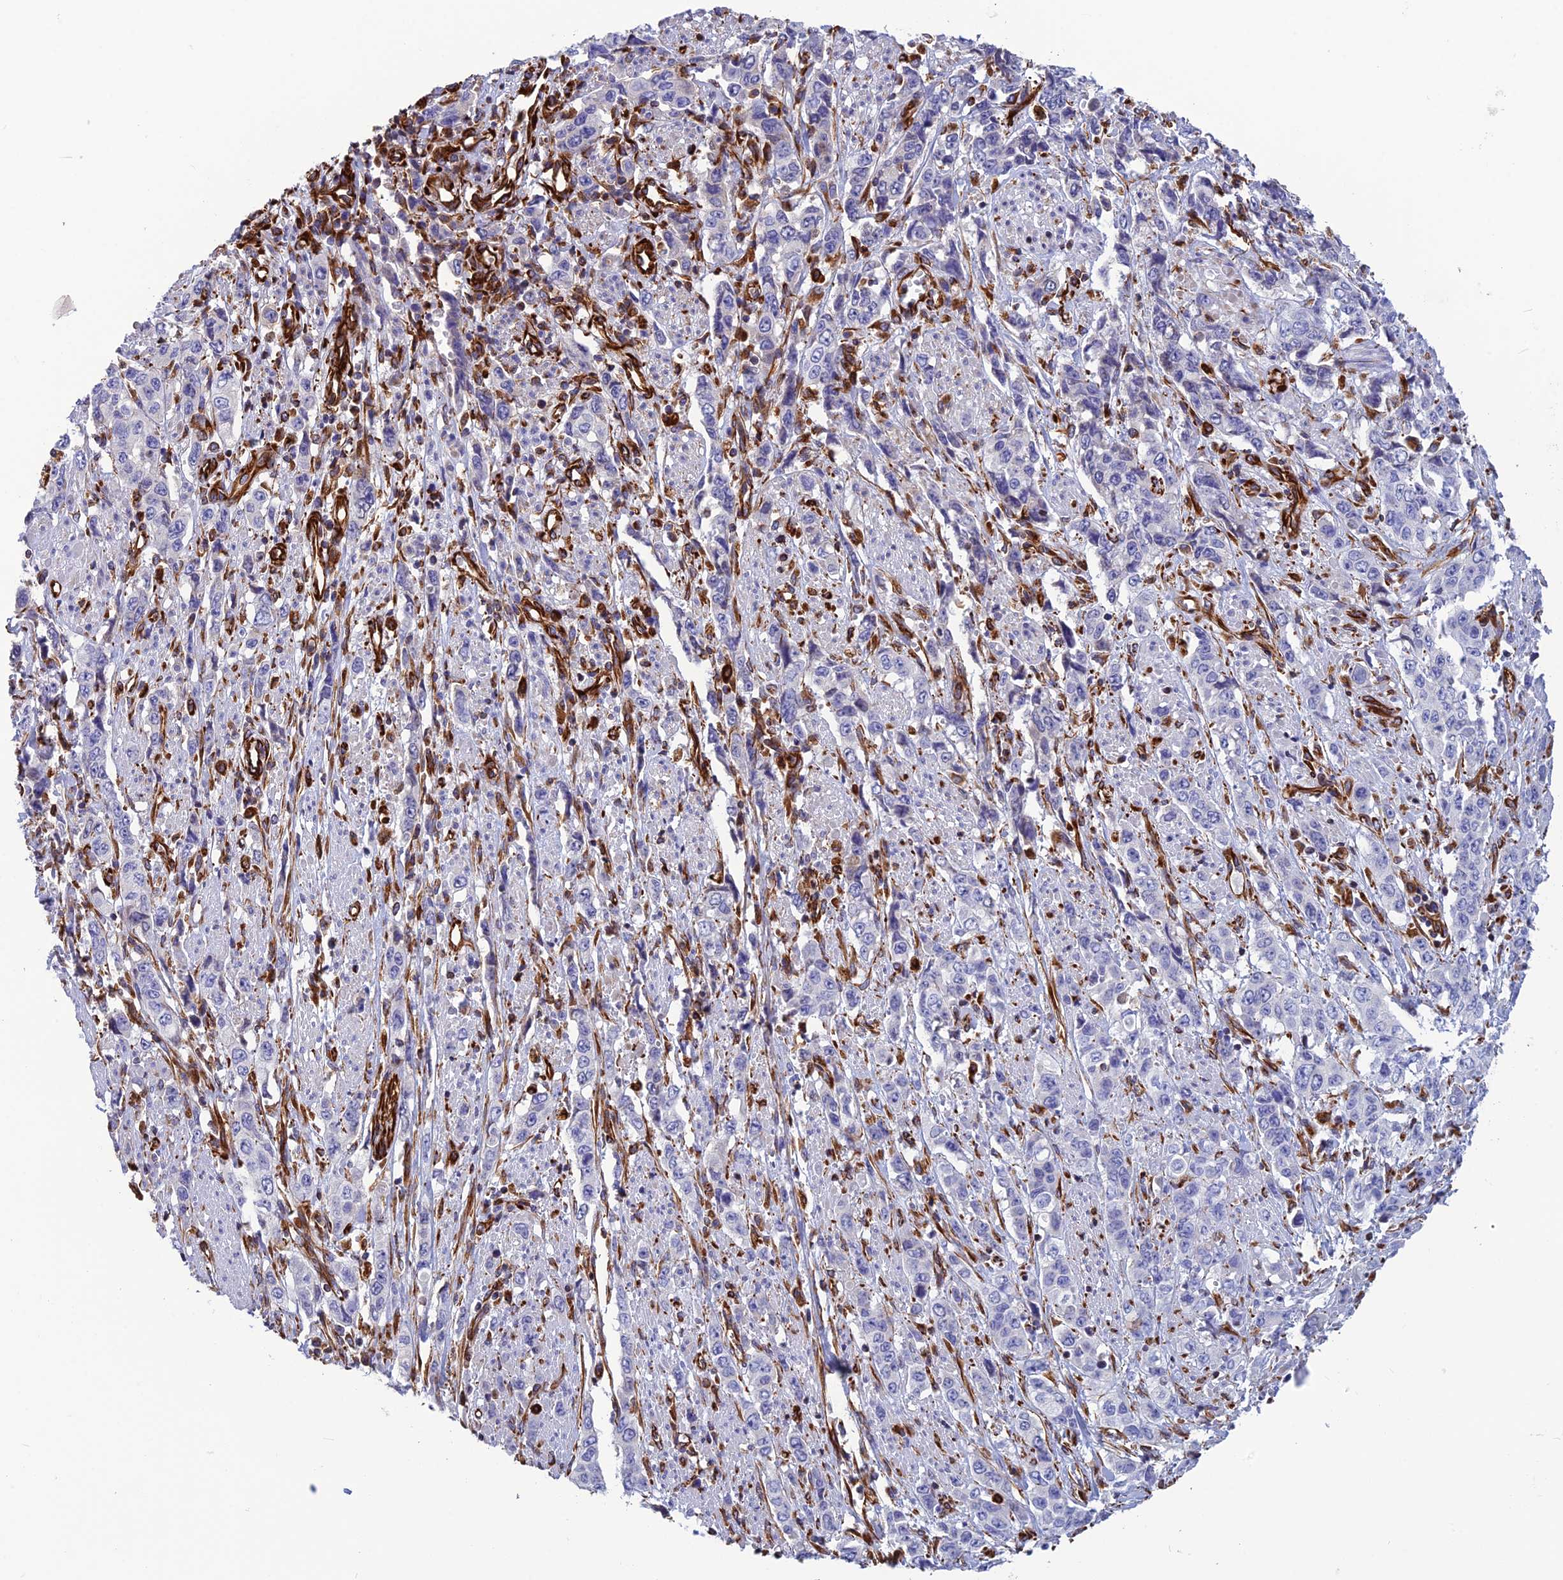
{"staining": {"intensity": "negative", "quantity": "none", "location": "none"}, "tissue": "stomach cancer", "cell_type": "Tumor cells", "image_type": "cancer", "snomed": [{"axis": "morphology", "description": "Adenocarcinoma, NOS"}, {"axis": "topography", "description": "Stomach, upper"}], "caption": "Human stomach cancer stained for a protein using immunohistochemistry (IHC) shows no staining in tumor cells.", "gene": "FBXL20", "patient": {"sex": "male", "age": 62}}